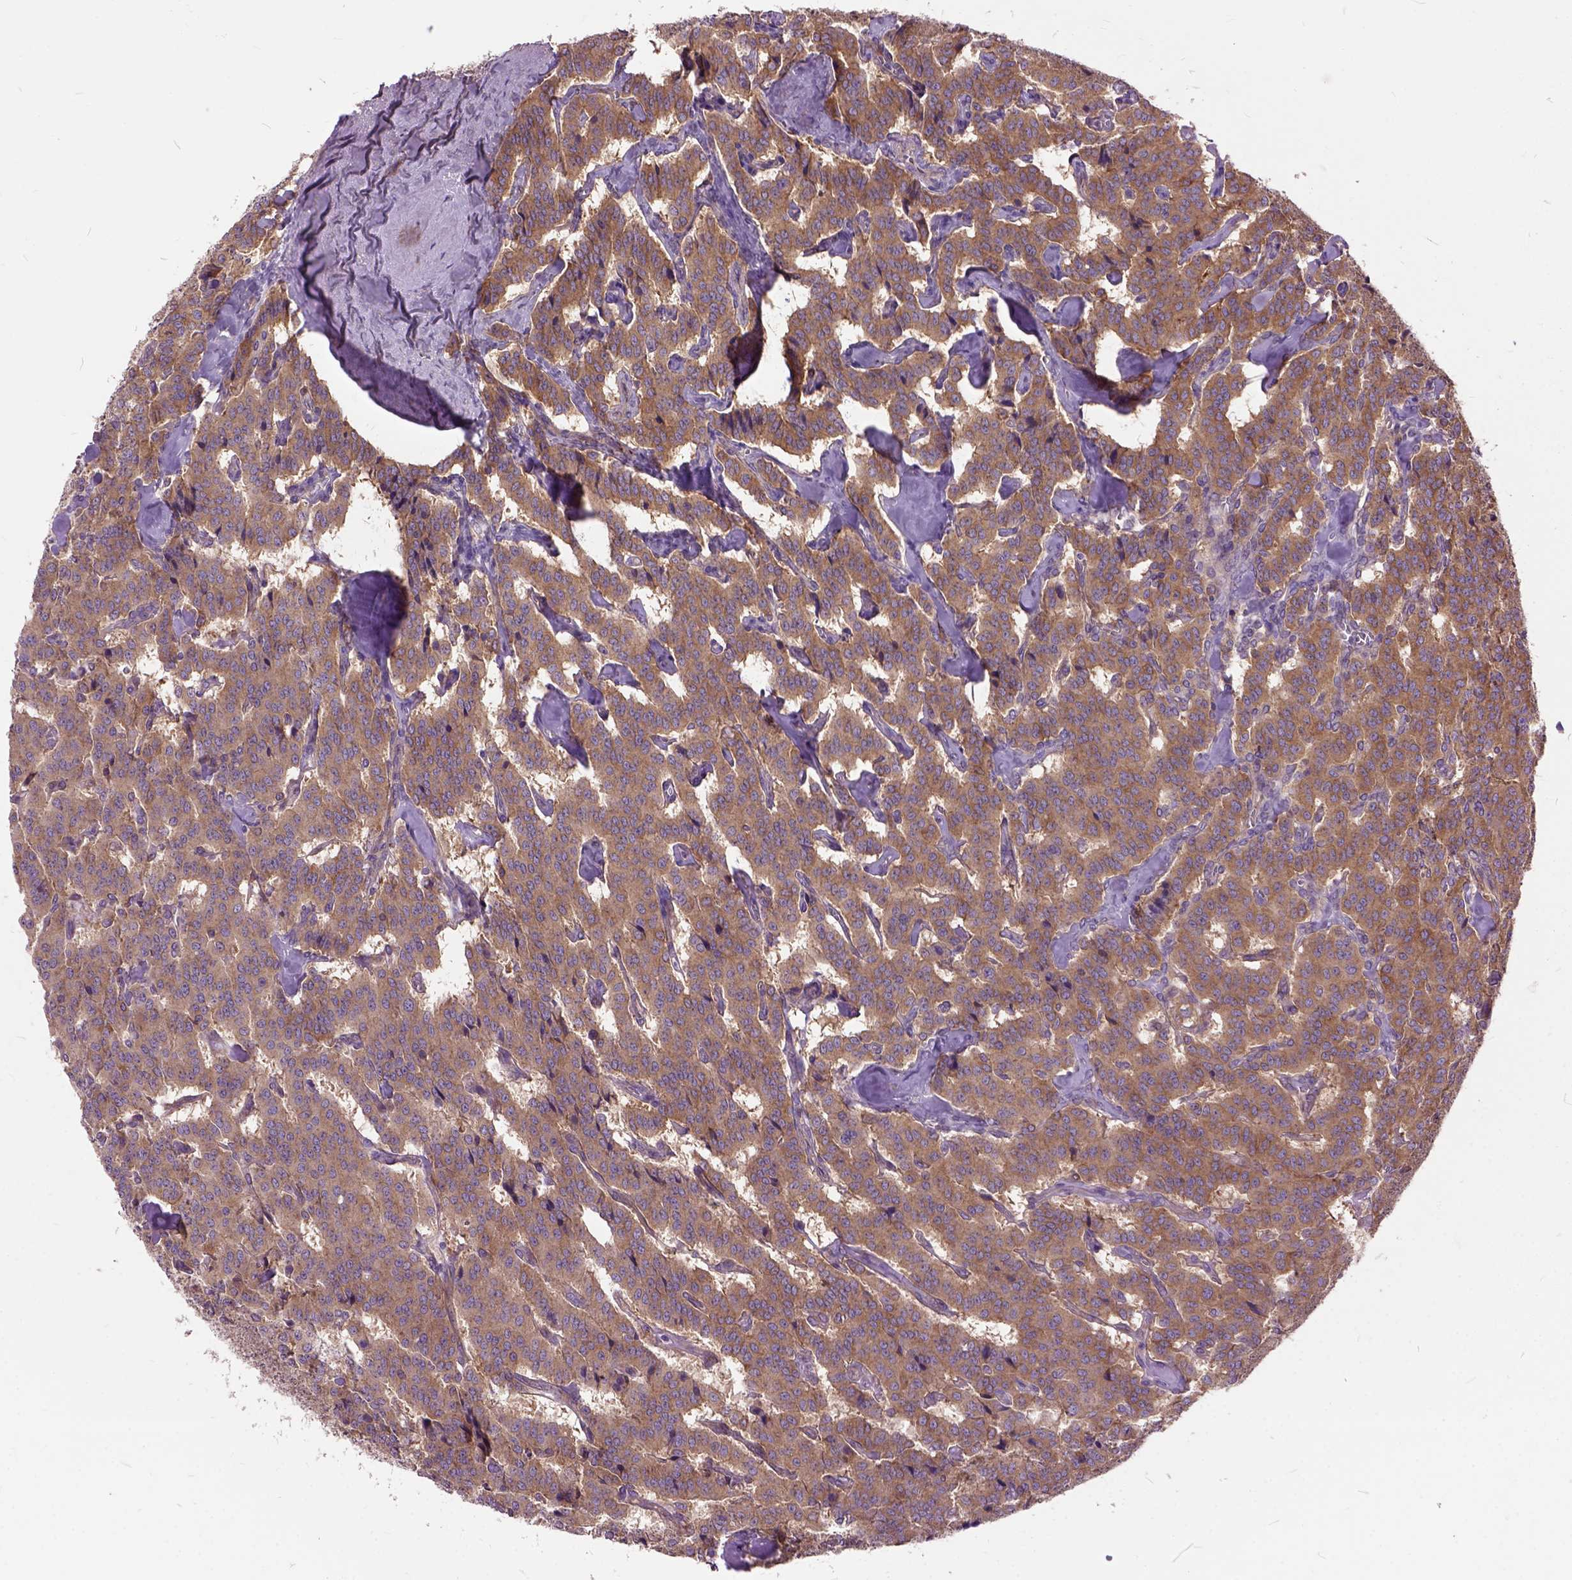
{"staining": {"intensity": "moderate", "quantity": ">75%", "location": "cytoplasmic/membranous"}, "tissue": "carcinoid", "cell_type": "Tumor cells", "image_type": "cancer", "snomed": [{"axis": "morphology", "description": "Carcinoid, malignant, NOS"}, {"axis": "topography", "description": "Lung"}], "caption": "This image exhibits immunohistochemistry (IHC) staining of carcinoid (malignant), with medium moderate cytoplasmic/membranous expression in about >75% of tumor cells.", "gene": "MAPT", "patient": {"sex": "female", "age": 46}}